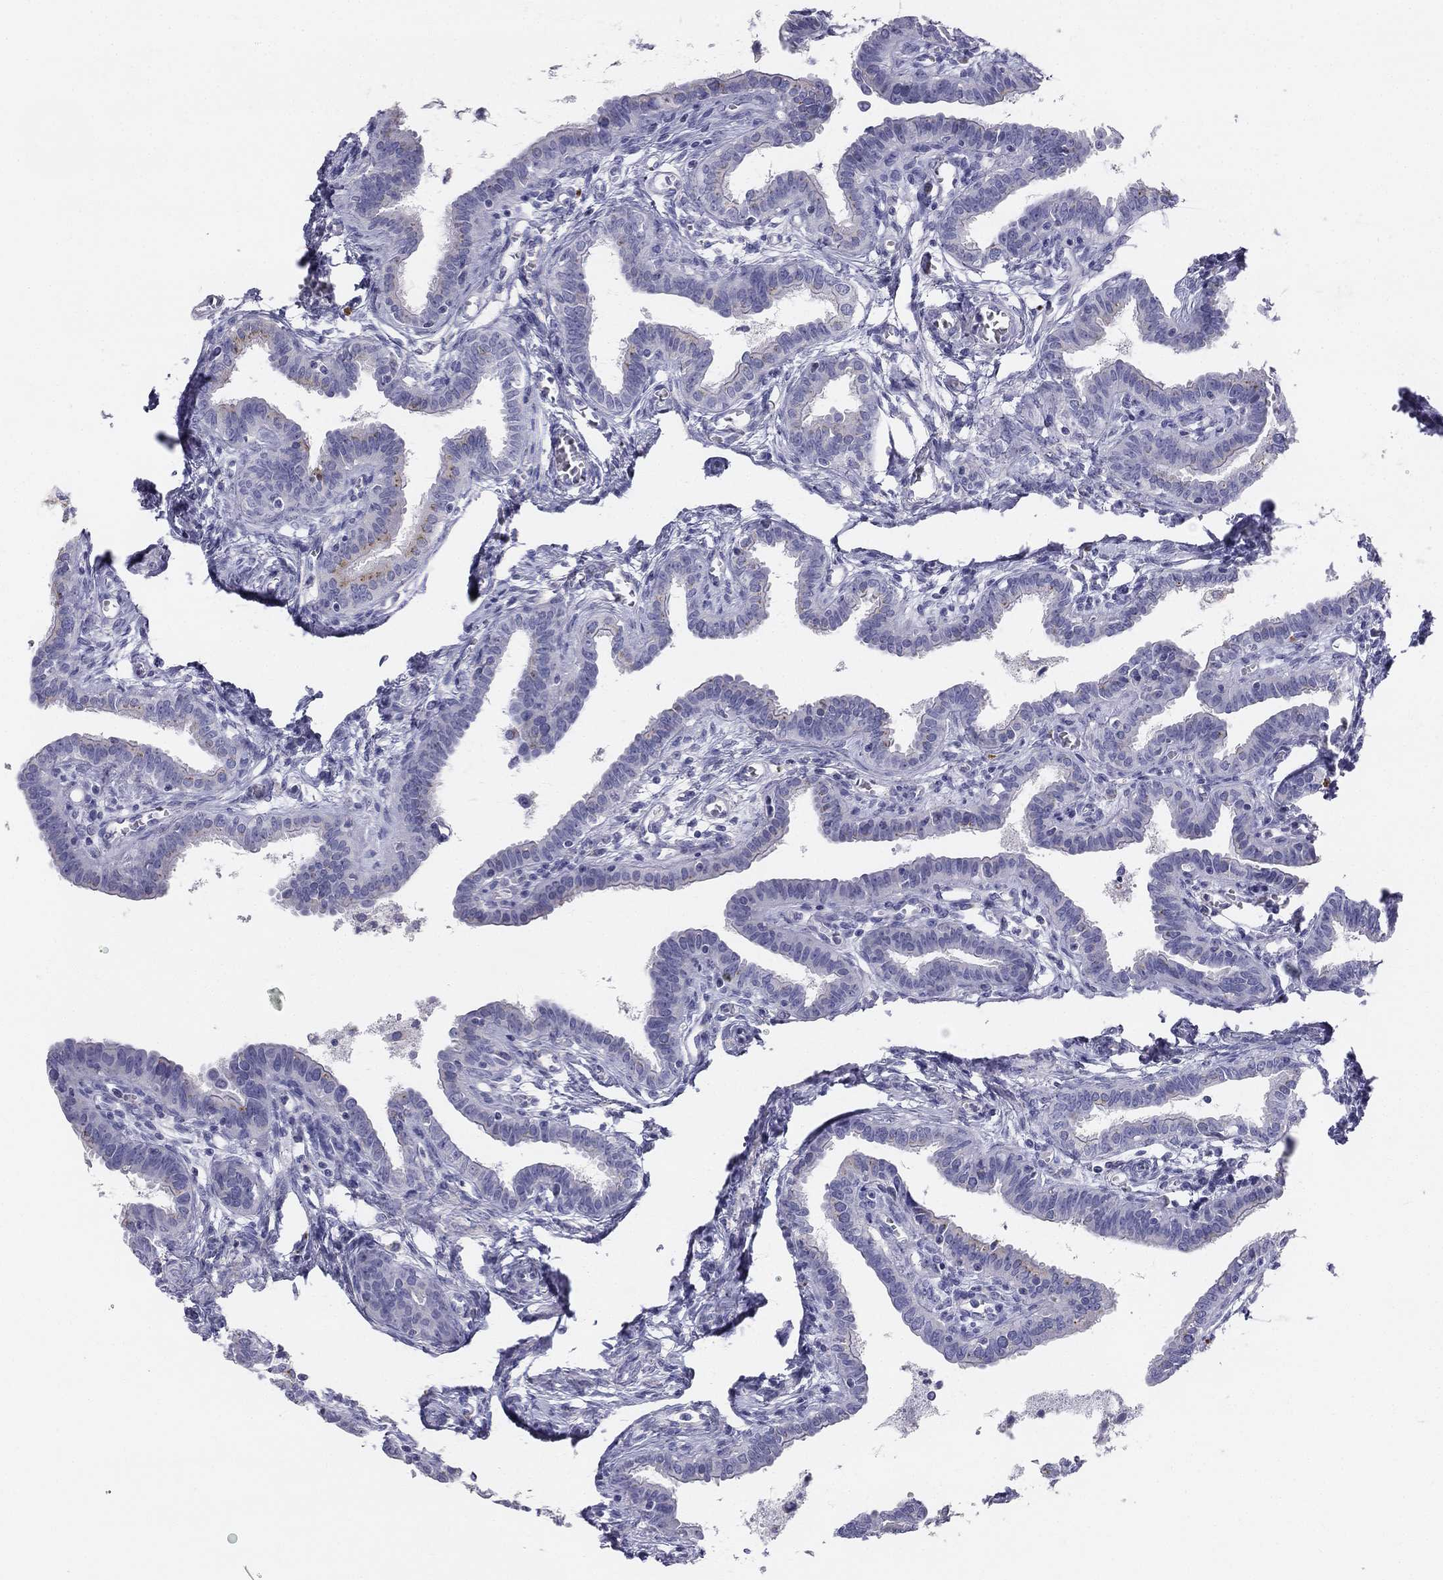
{"staining": {"intensity": "weak", "quantity": "<25%", "location": "cytoplasmic/membranous"}, "tissue": "fallopian tube", "cell_type": "Glandular cells", "image_type": "normal", "snomed": [{"axis": "morphology", "description": "Normal tissue, NOS"}, {"axis": "morphology", "description": "Carcinoma, endometroid"}, {"axis": "topography", "description": "Fallopian tube"}, {"axis": "topography", "description": "Ovary"}], "caption": "IHC of unremarkable fallopian tube shows no positivity in glandular cells.", "gene": "ALOXE3", "patient": {"sex": "female", "age": 42}}